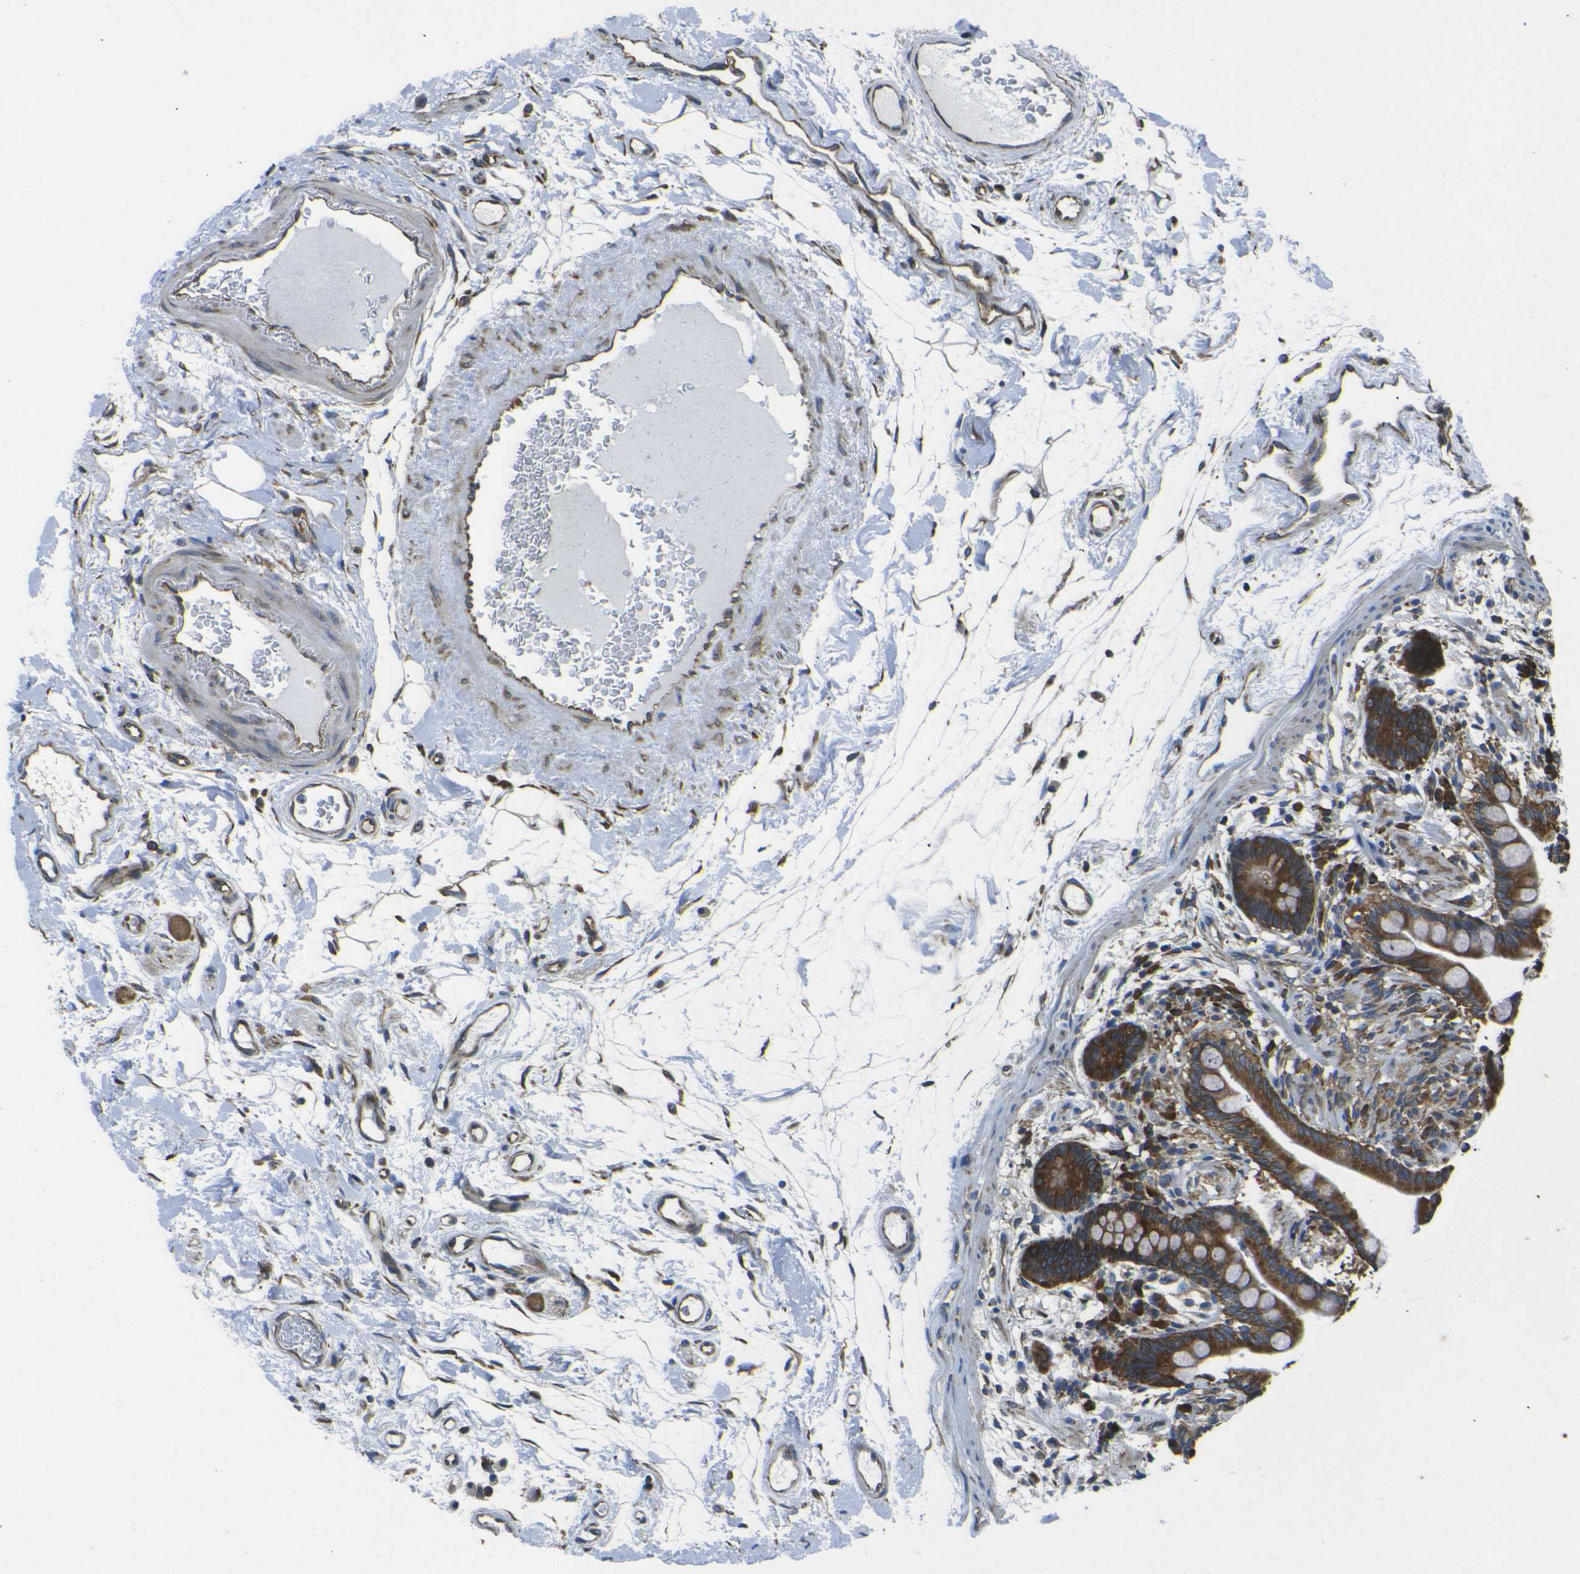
{"staining": {"intensity": "weak", "quantity": ">75%", "location": "cytoplasmic/membranous"}, "tissue": "colon", "cell_type": "Endothelial cells", "image_type": "normal", "snomed": [{"axis": "morphology", "description": "Normal tissue, NOS"}, {"axis": "topography", "description": "Colon"}], "caption": "Protein expression analysis of benign human colon reveals weak cytoplasmic/membranous positivity in about >75% of endothelial cells.", "gene": "RPSA", "patient": {"sex": "male", "age": 73}}